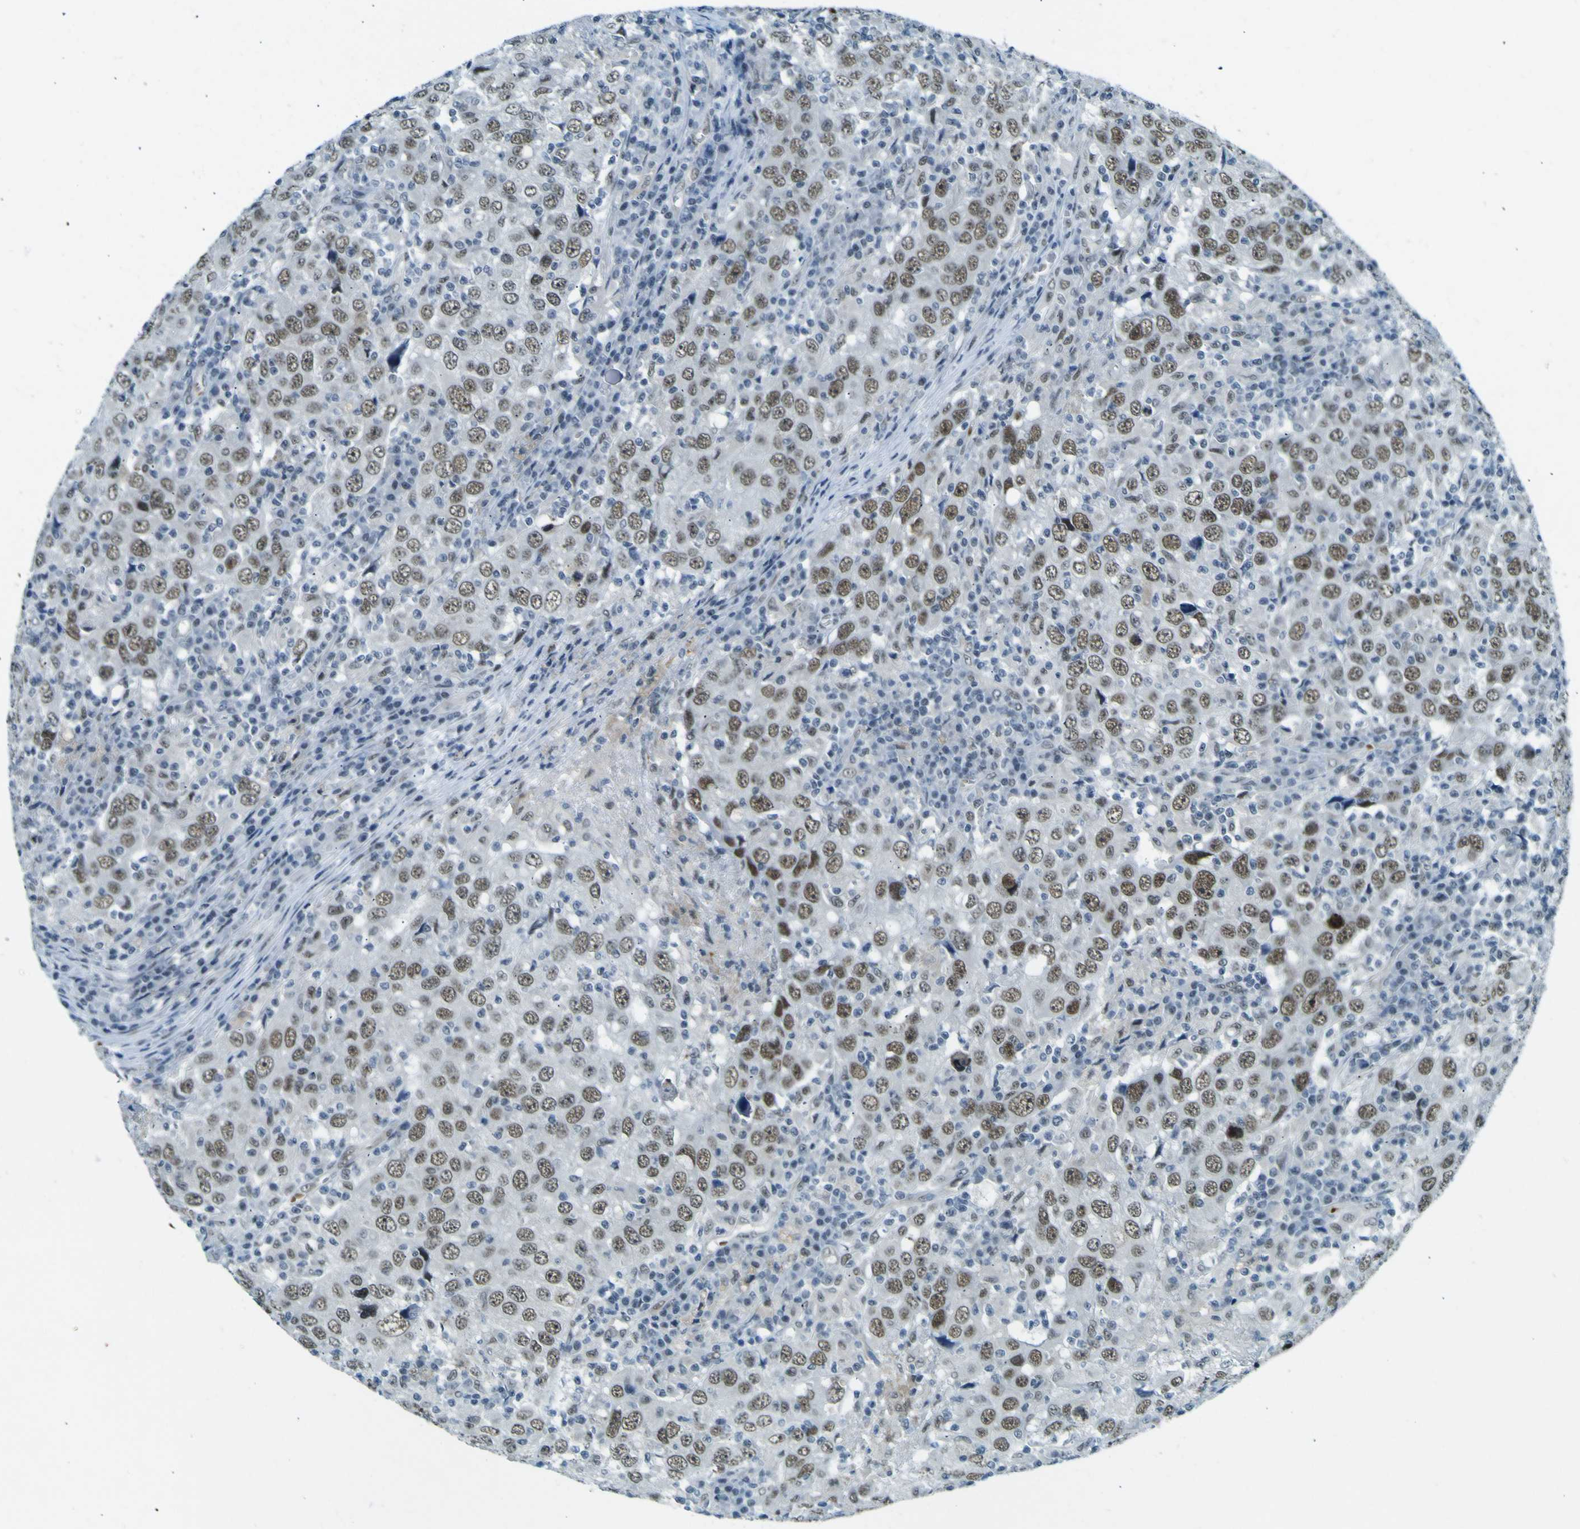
{"staining": {"intensity": "moderate", "quantity": ">75%", "location": "nuclear"}, "tissue": "head and neck cancer", "cell_type": "Tumor cells", "image_type": "cancer", "snomed": [{"axis": "morphology", "description": "Adenocarcinoma, NOS"}, {"axis": "topography", "description": "Salivary gland"}, {"axis": "topography", "description": "Head-Neck"}], "caption": "A brown stain highlights moderate nuclear expression of a protein in head and neck adenocarcinoma tumor cells.", "gene": "CEBPG", "patient": {"sex": "female", "age": 65}}